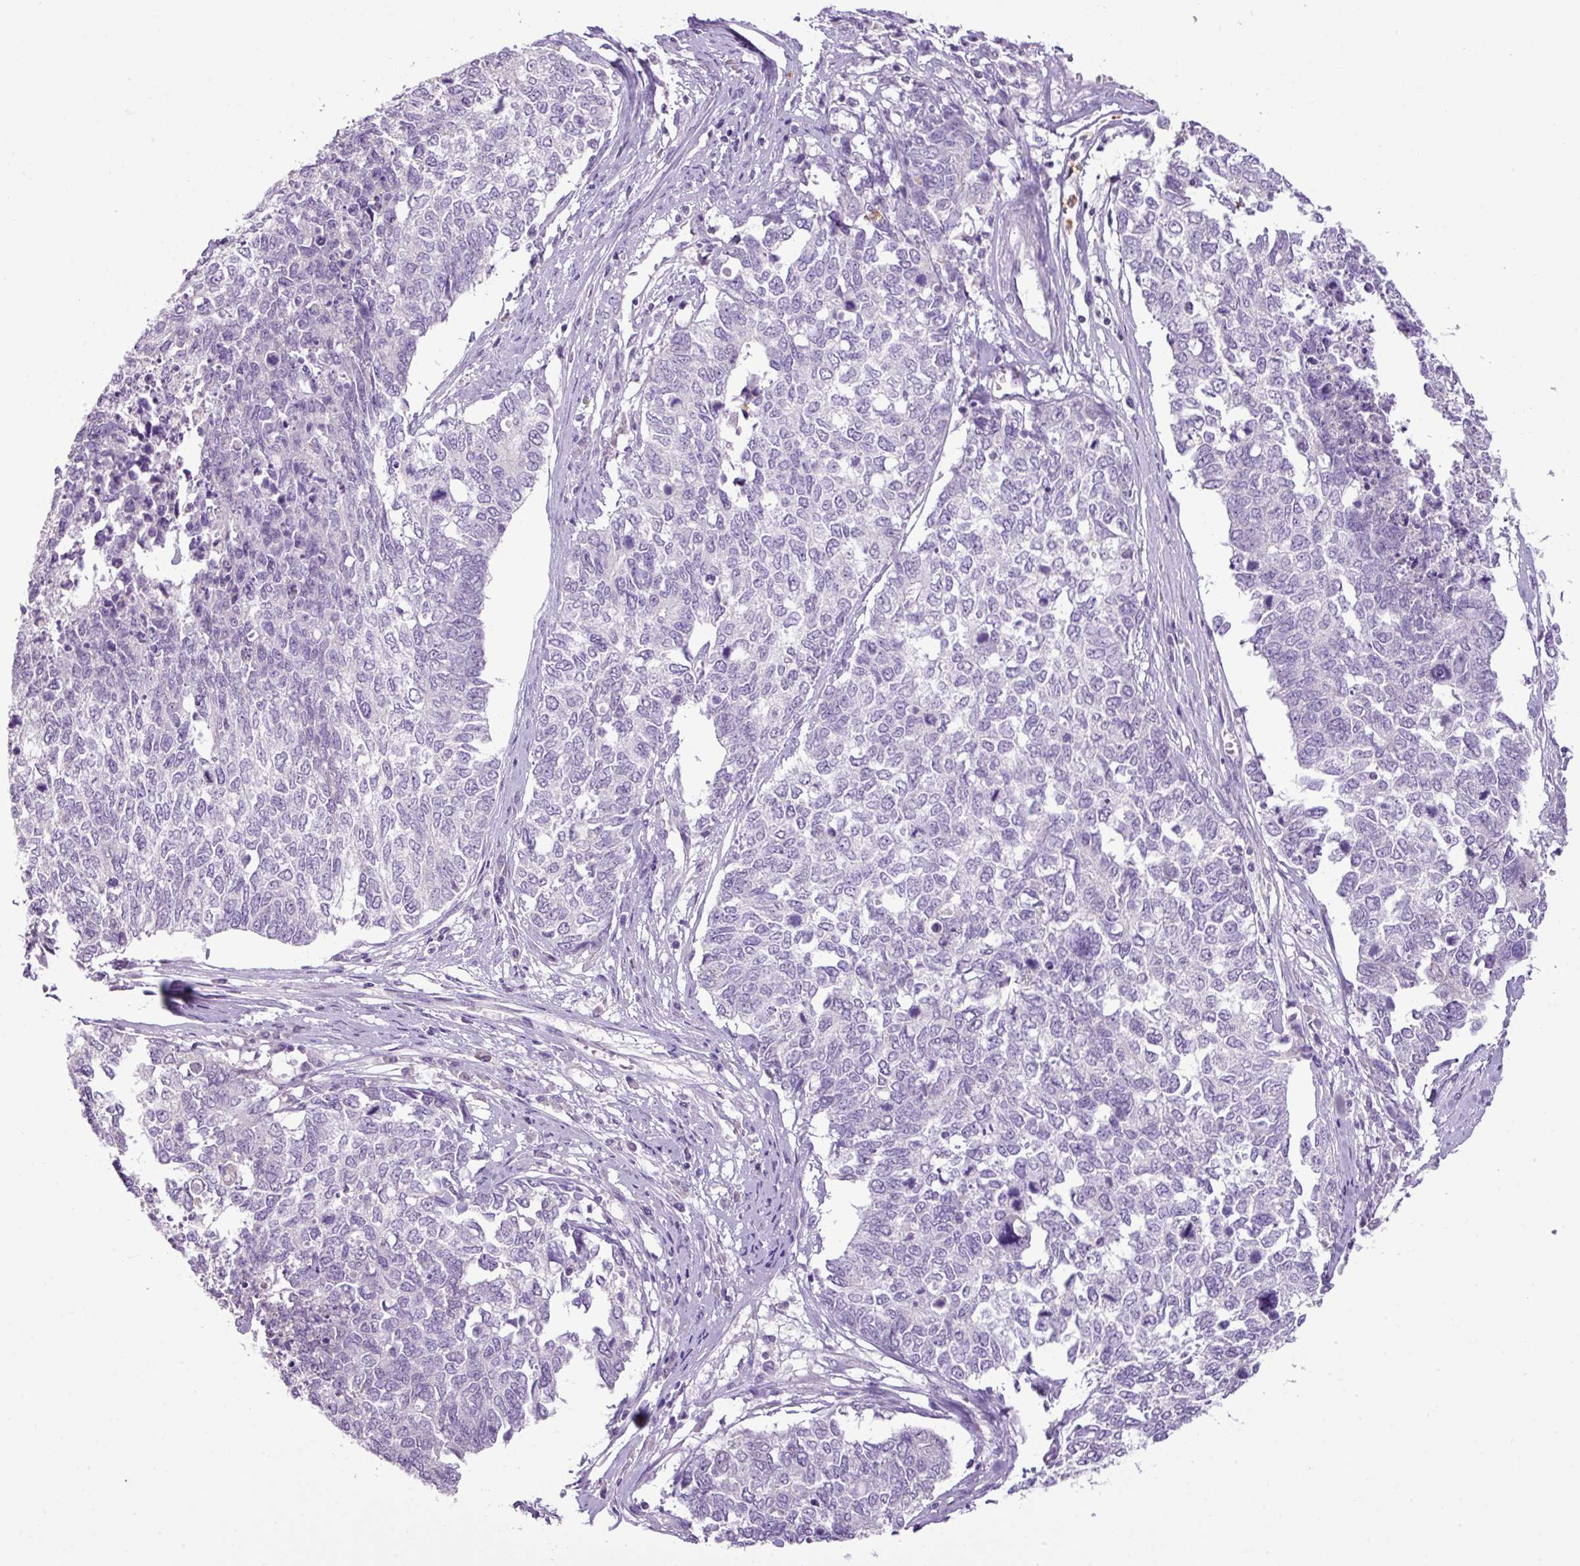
{"staining": {"intensity": "negative", "quantity": "none", "location": "none"}, "tissue": "cervical cancer", "cell_type": "Tumor cells", "image_type": "cancer", "snomed": [{"axis": "morphology", "description": "Squamous cell carcinoma, NOS"}, {"axis": "topography", "description": "Cervix"}], "caption": "Immunohistochemical staining of human cervical squamous cell carcinoma shows no significant expression in tumor cells. (Stains: DAB (3,3'-diaminobenzidine) IHC with hematoxylin counter stain, Microscopy: brightfield microscopy at high magnification).", "gene": "HTR3E", "patient": {"sex": "female", "age": 63}}